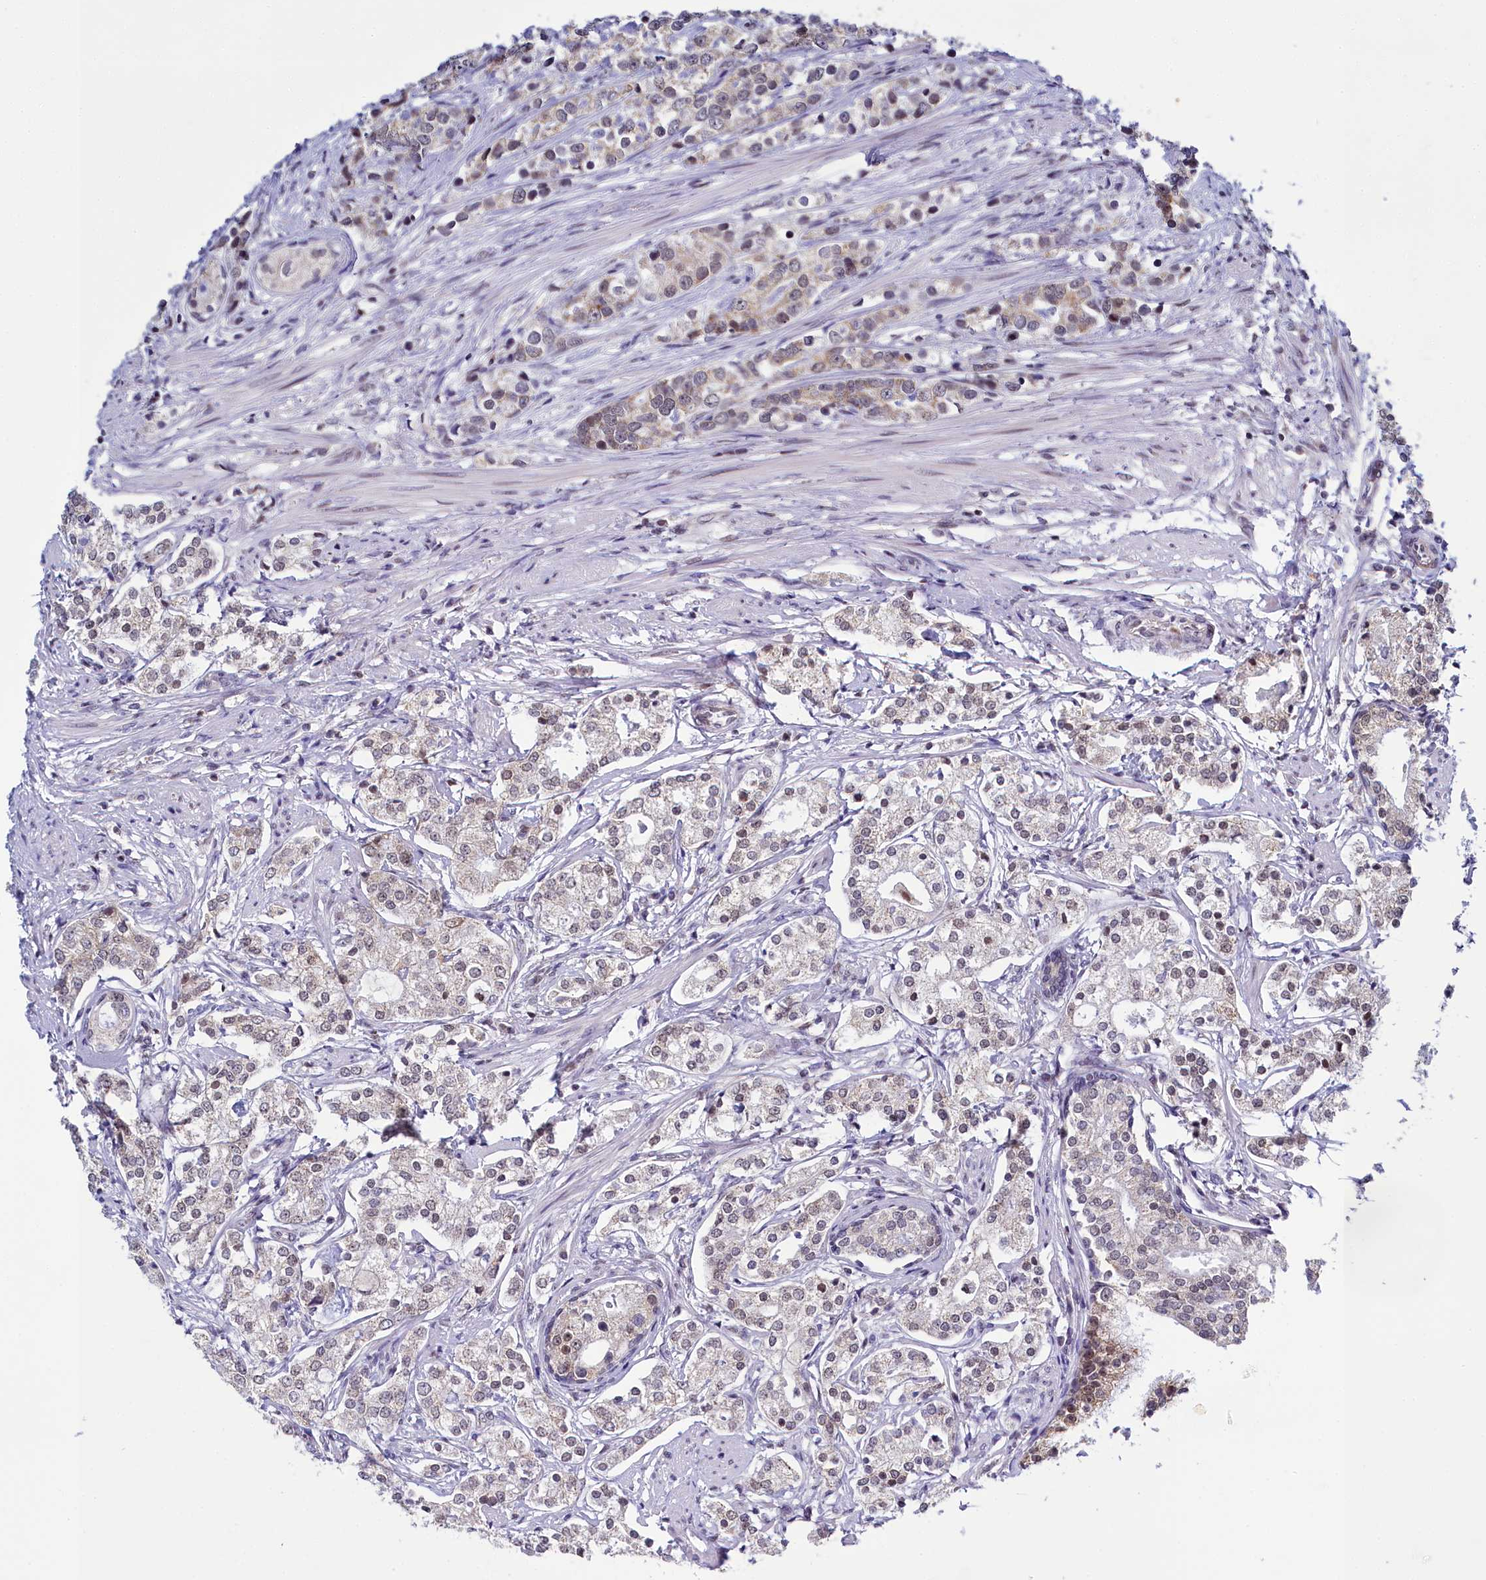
{"staining": {"intensity": "weak", "quantity": "<25%", "location": "nuclear"}, "tissue": "prostate cancer", "cell_type": "Tumor cells", "image_type": "cancer", "snomed": [{"axis": "morphology", "description": "Adenocarcinoma, High grade"}, {"axis": "topography", "description": "Prostate"}], "caption": "DAB (3,3'-diaminobenzidine) immunohistochemical staining of human prostate cancer reveals no significant expression in tumor cells.", "gene": "PPHLN1", "patient": {"sex": "male", "age": 69}}